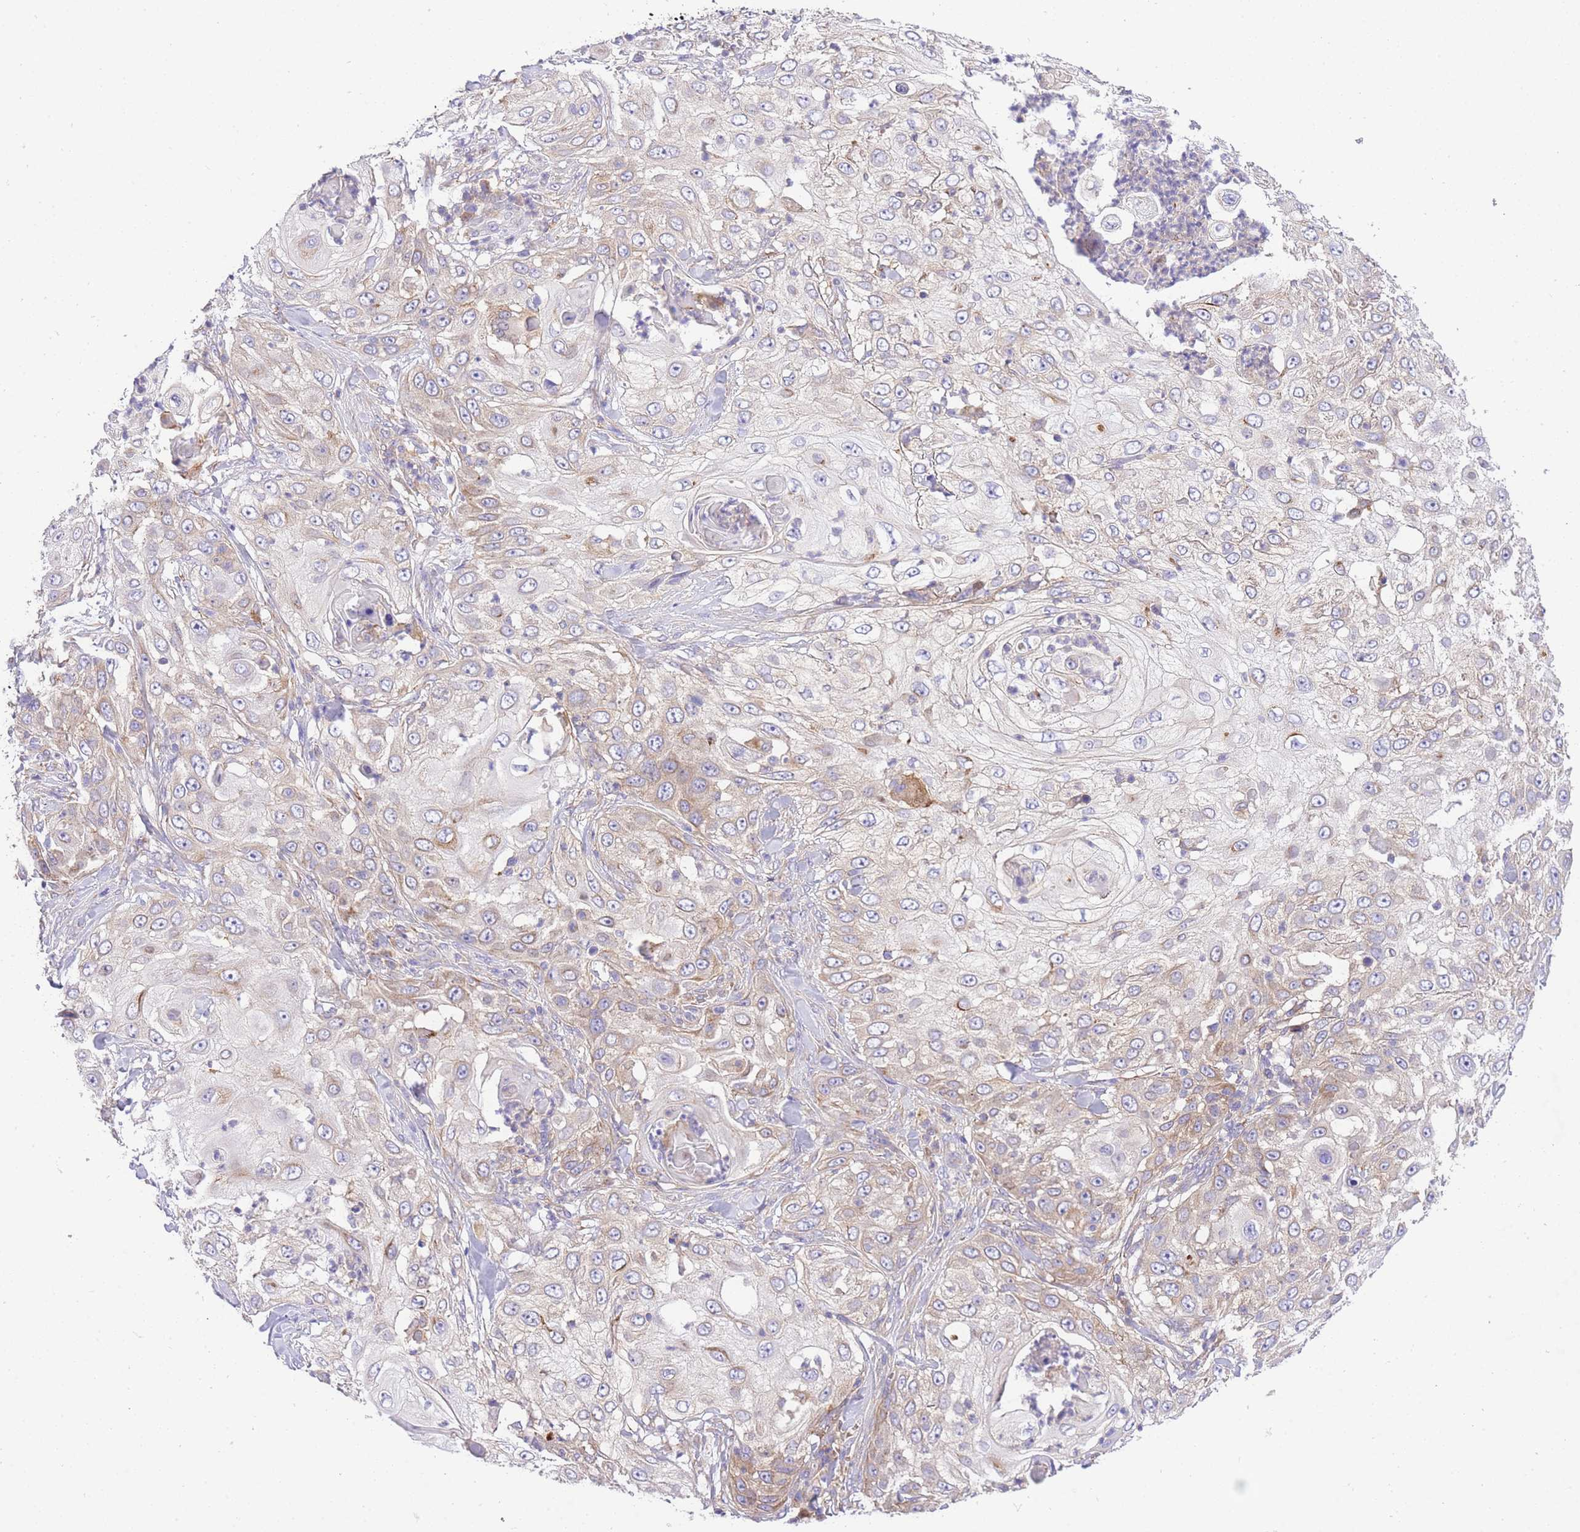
{"staining": {"intensity": "weak", "quantity": "25%-75%", "location": "cytoplasmic/membranous"}, "tissue": "skin cancer", "cell_type": "Tumor cells", "image_type": "cancer", "snomed": [{"axis": "morphology", "description": "Squamous cell carcinoma, NOS"}, {"axis": "topography", "description": "Skin"}], "caption": "Immunohistochemistry (DAB) staining of skin cancer (squamous cell carcinoma) demonstrates weak cytoplasmic/membranous protein staining in approximately 25%-75% of tumor cells.", "gene": "INSYN2B", "patient": {"sex": "female", "age": 44}}